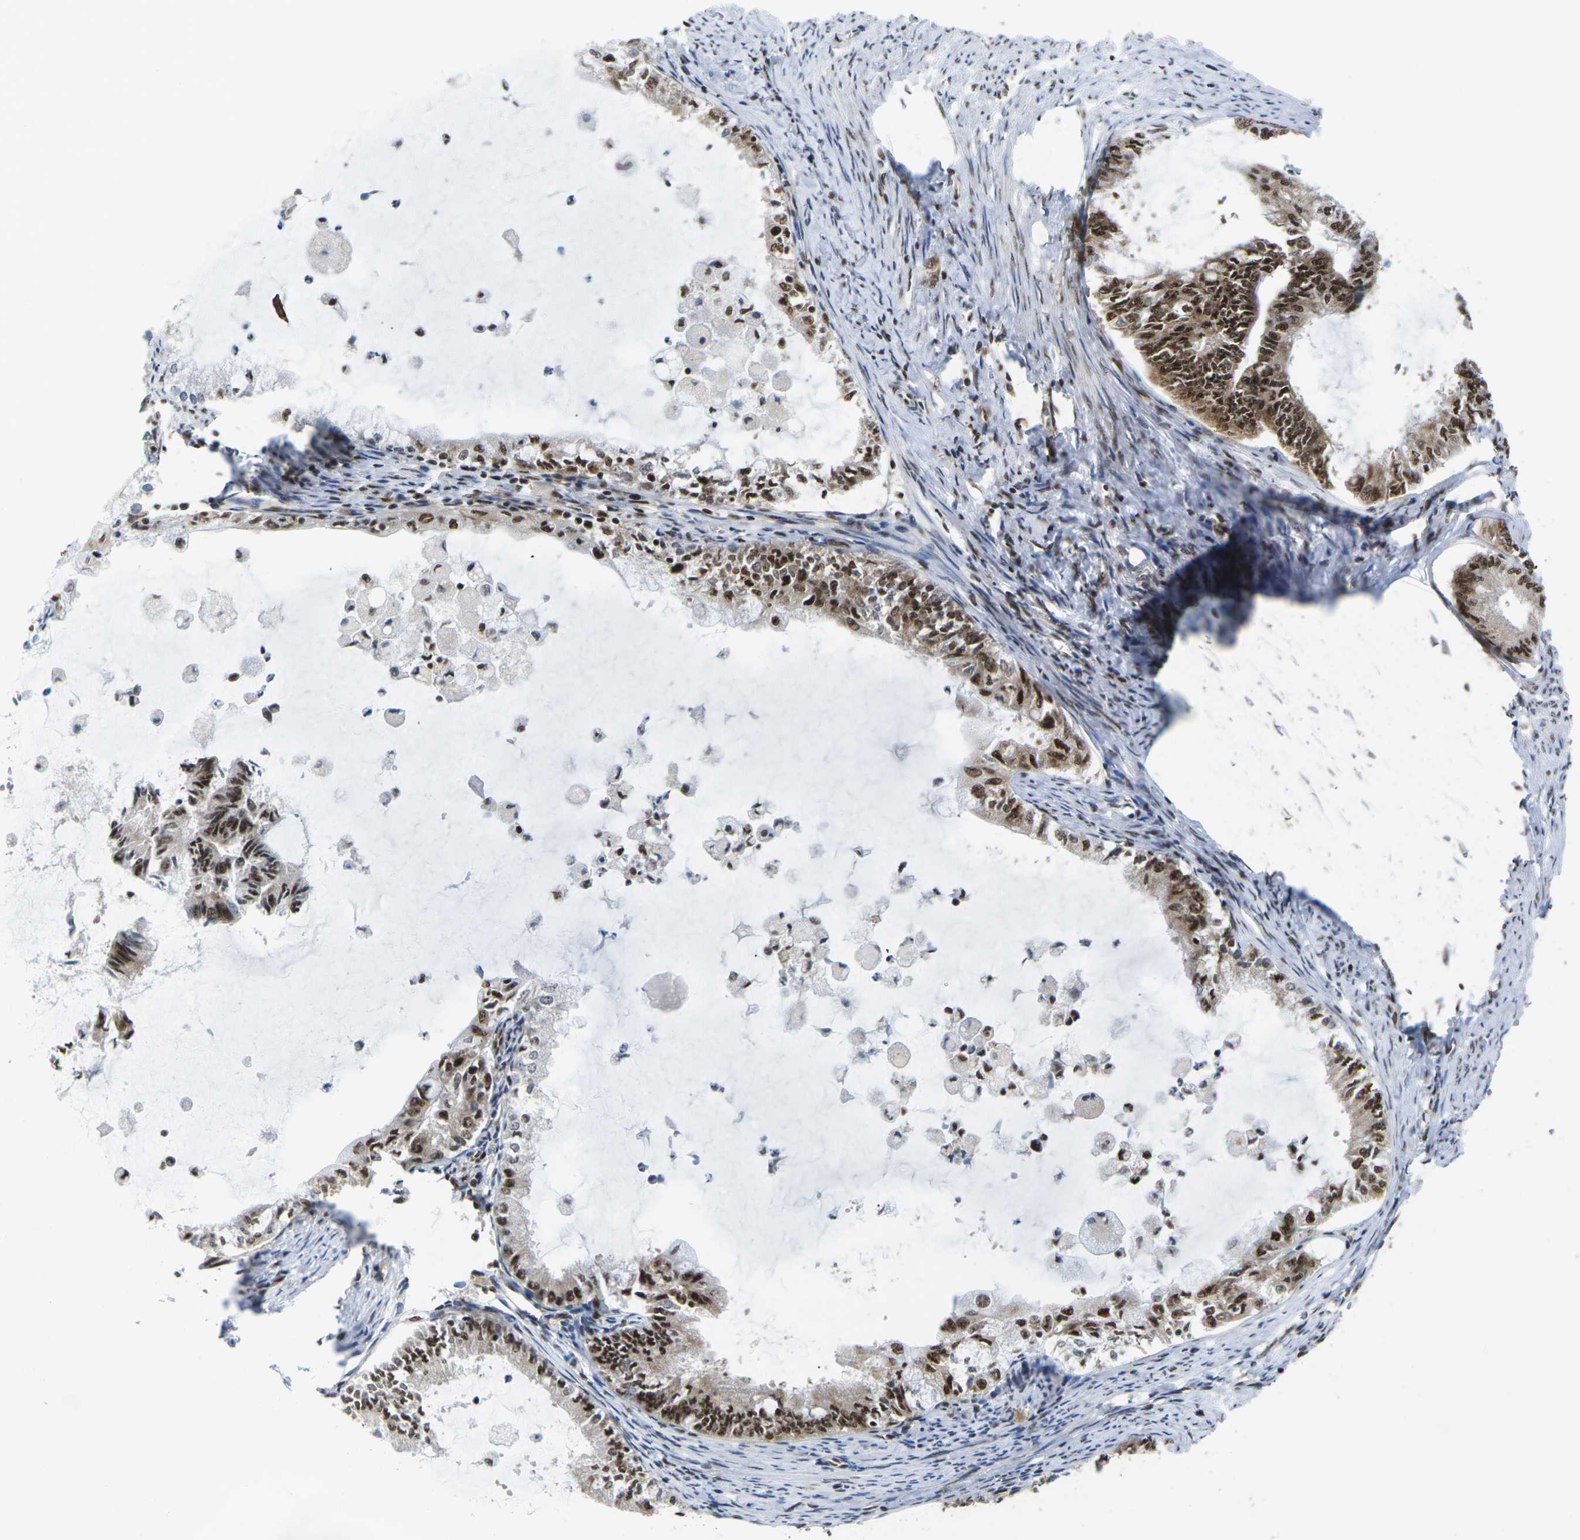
{"staining": {"intensity": "strong", "quantity": ">75%", "location": "cytoplasmic/membranous,nuclear"}, "tissue": "endometrial cancer", "cell_type": "Tumor cells", "image_type": "cancer", "snomed": [{"axis": "morphology", "description": "Adenocarcinoma, NOS"}, {"axis": "topography", "description": "Endometrium"}], "caption": "The photomicrograph shows staining of endometrial cancer (adenocarcinoma), revealing strong cytoplasmic/membranous and nuclear protein staining (brown color) within tumor cells.", "gene": "MAGOH", "patient": {"sex": "female", "age": 86}}